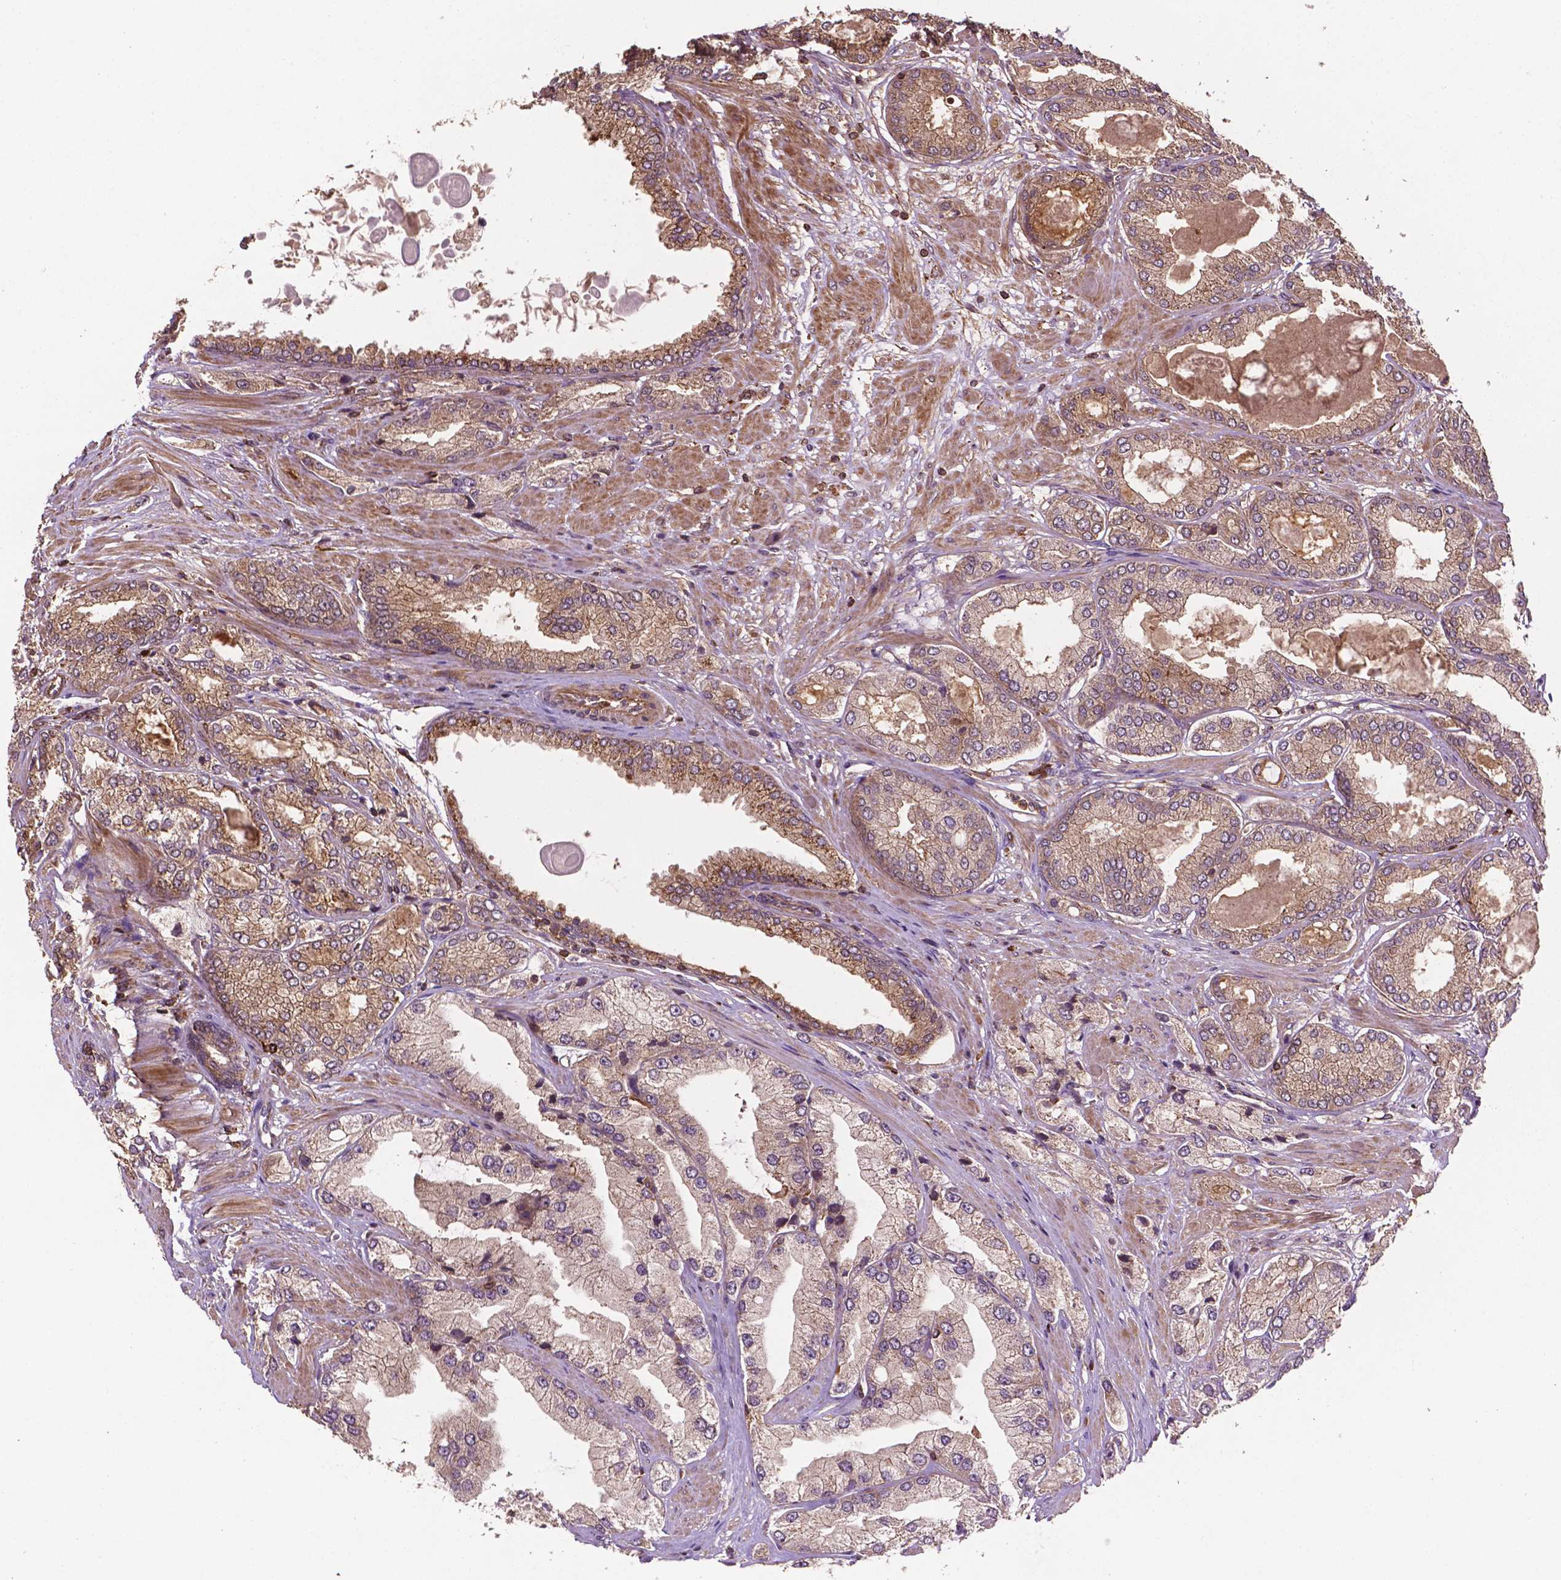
{"staining": {"intensity": "weak", "quantity": "25%-75%", "location": "cytoplasmic/membranous"}, "tissue": "prostate cancer", "cell_type": "Tumor cells", "image_type": "cancer", "snomed": [{"axis": "morphology", "description": "Adenocarcinoma, High grade"}, {"axis": "topography", "description": "Prostate"}], "caption": "Weak cytoplasmic/membranous protein positivity is present in approximately 25%-75% of tumor cells in high-grade adenocarcinoma (prostate). Using DAB (brown) and hematoxylin (blue) stains, captured at high magnification using brightfield microscopy.", "gene": "ZMYND19", "patient": {"sex": "male", "age": 68}}